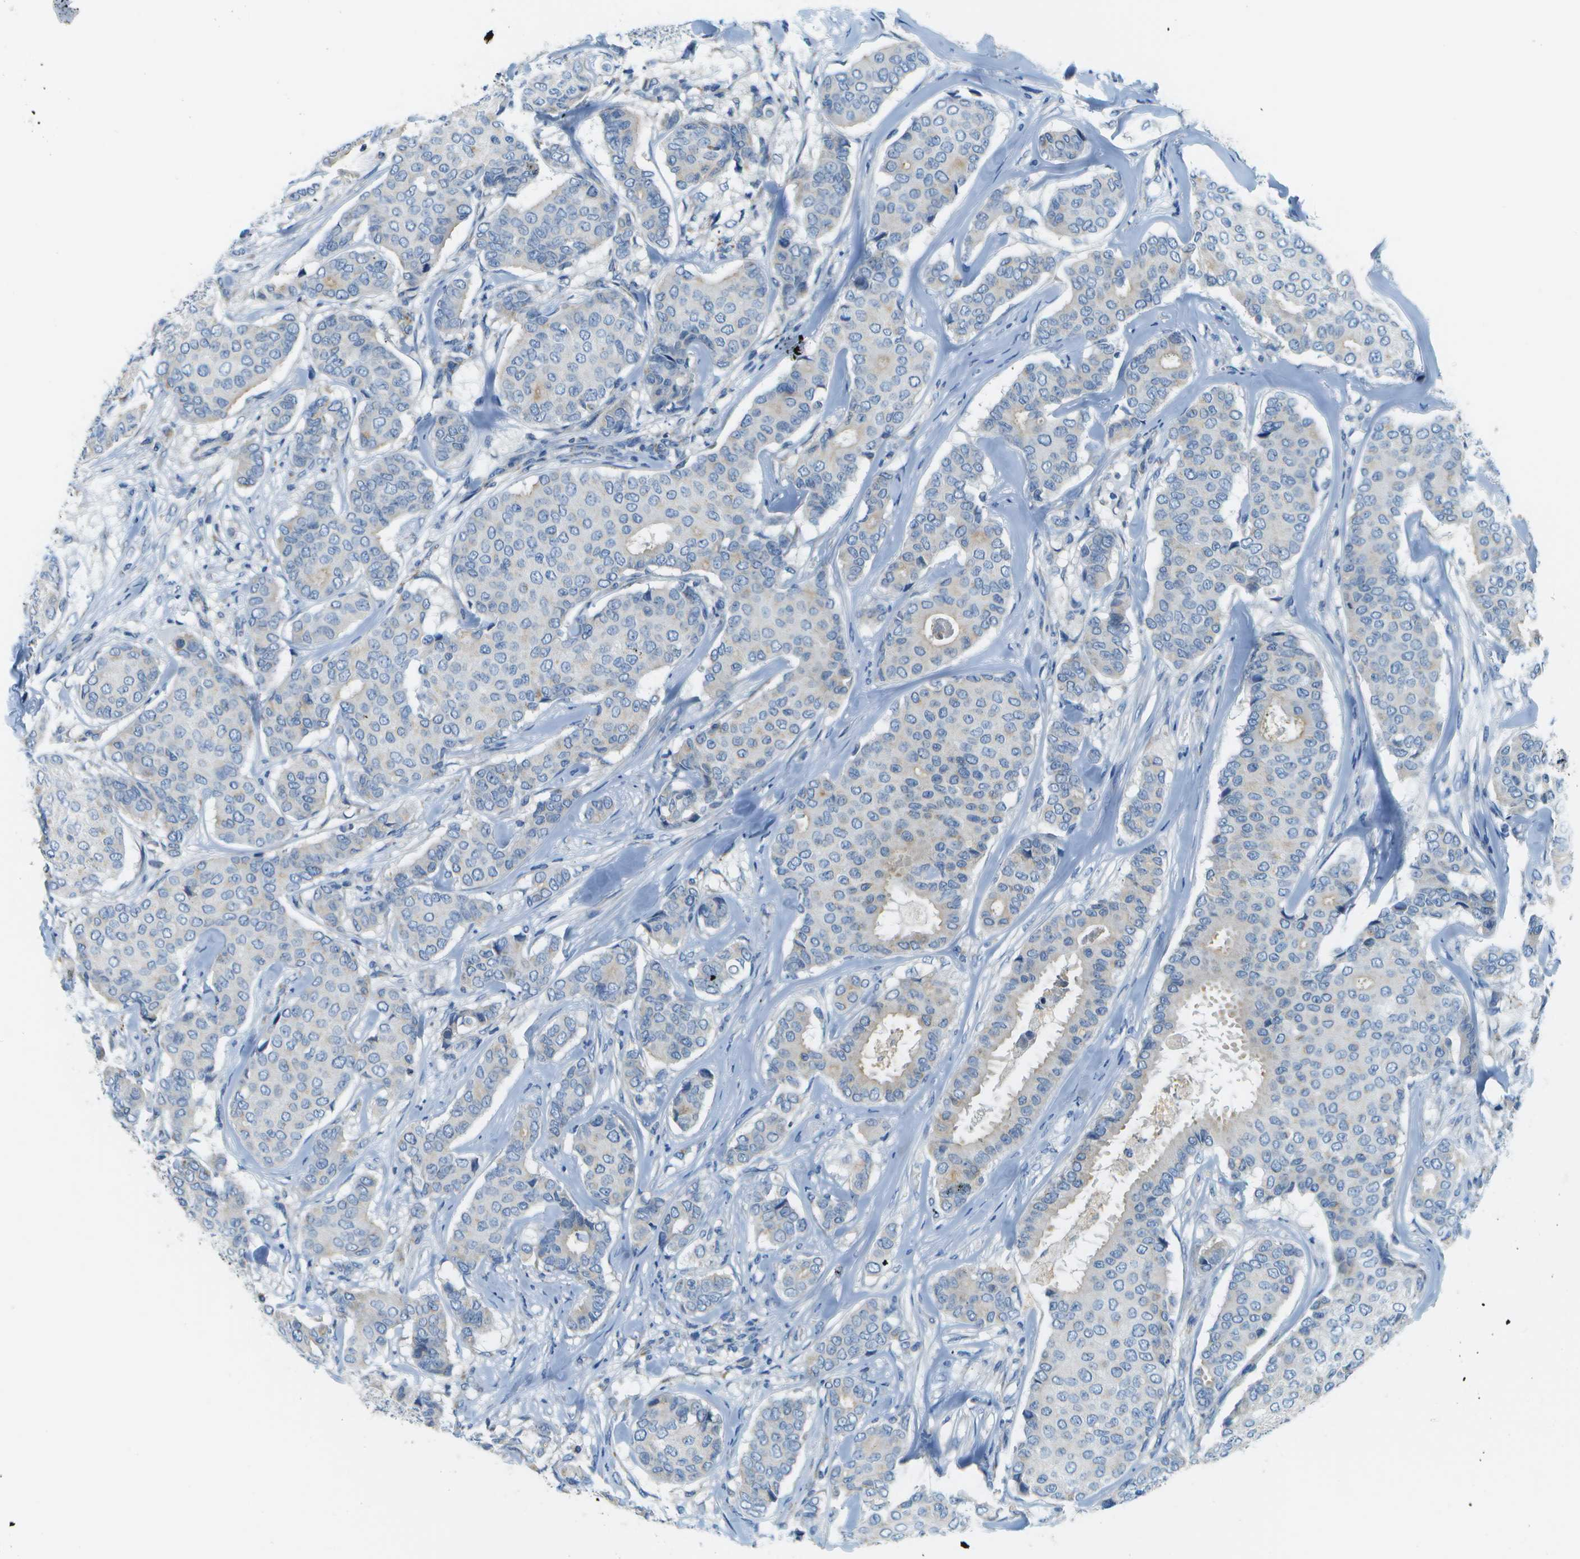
{"staining": {"intensity": "negative", "quantity": "none", "location": "none"}, "tissue": "breast cancer", "cell_type": "Tumor cells", "image_type": "cancer", "snomed": [{"axis": "morphology", "description": "Duct carcinoma"}, {"axis": "topography", "description": "Breast"}], "caption": "An IHC histopathology image of intraductal carcinoma (breast) is shown. There is no staining in tumor cells of intraductal carcinoma (breast).", "gene": "PTGIS", "patient": {"sex": "female", "age": 75}}